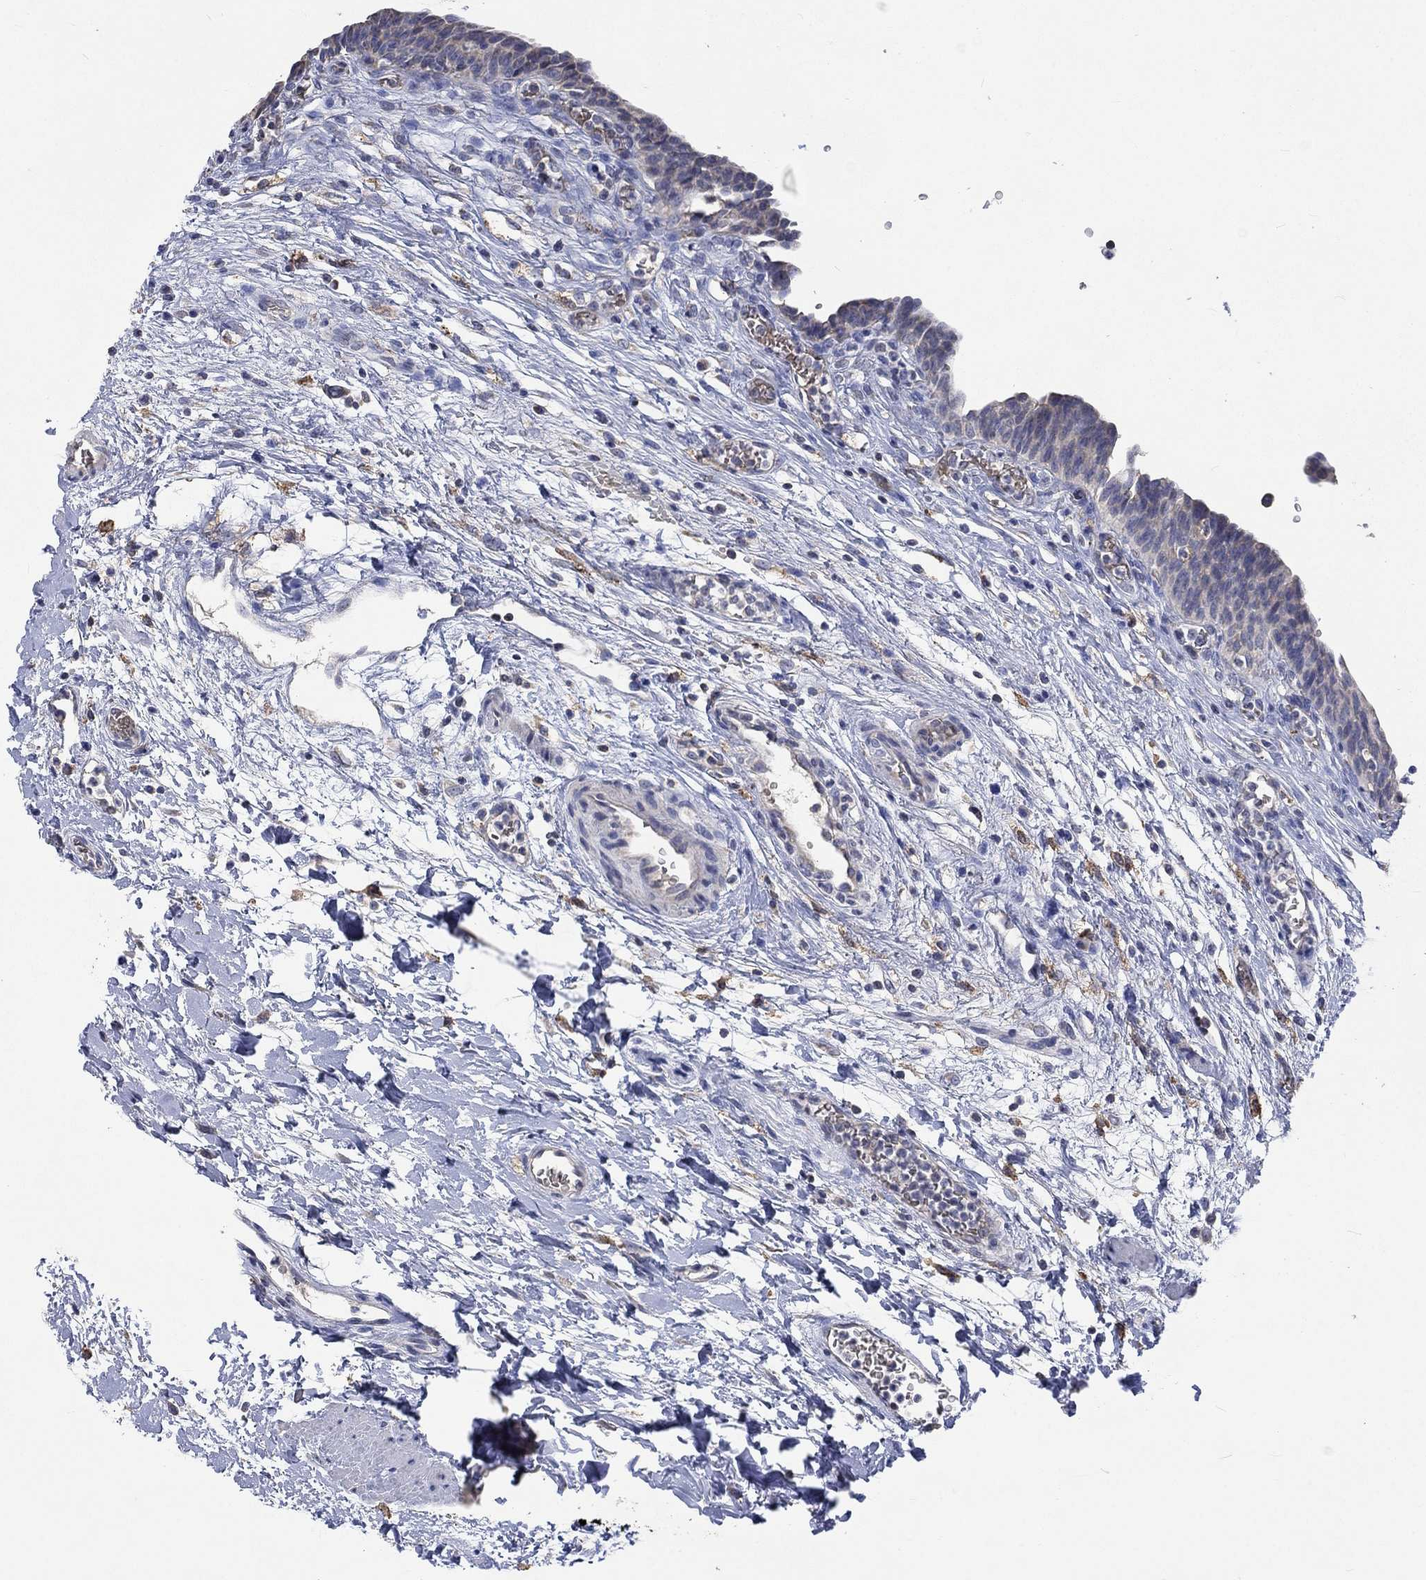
{"staining": {"intensity": "negative", "quantity": "none", "location": "none"}, "tissue": "urinary bladder", "cell_type": "Urothelial cells", "image_type": "normal", "snomed": [{"axis": "morphology", "description": "Normal tissue, NOS"}, {"axis": "topography", "description": "Urinary bladder"}], "caption": "Immunohistochemical staining of benign human urinary bladder reveals no significant staining in urothelial cells. The staining was performed using DAB (3,3'-diaminobenzidine) to visualize the protein expression in brown, while the nuclei were stained in blue with hematoxylin (Magnification: 20x).", "gene": "UGT8", "patient": {"sex": "male", "age": 73}}